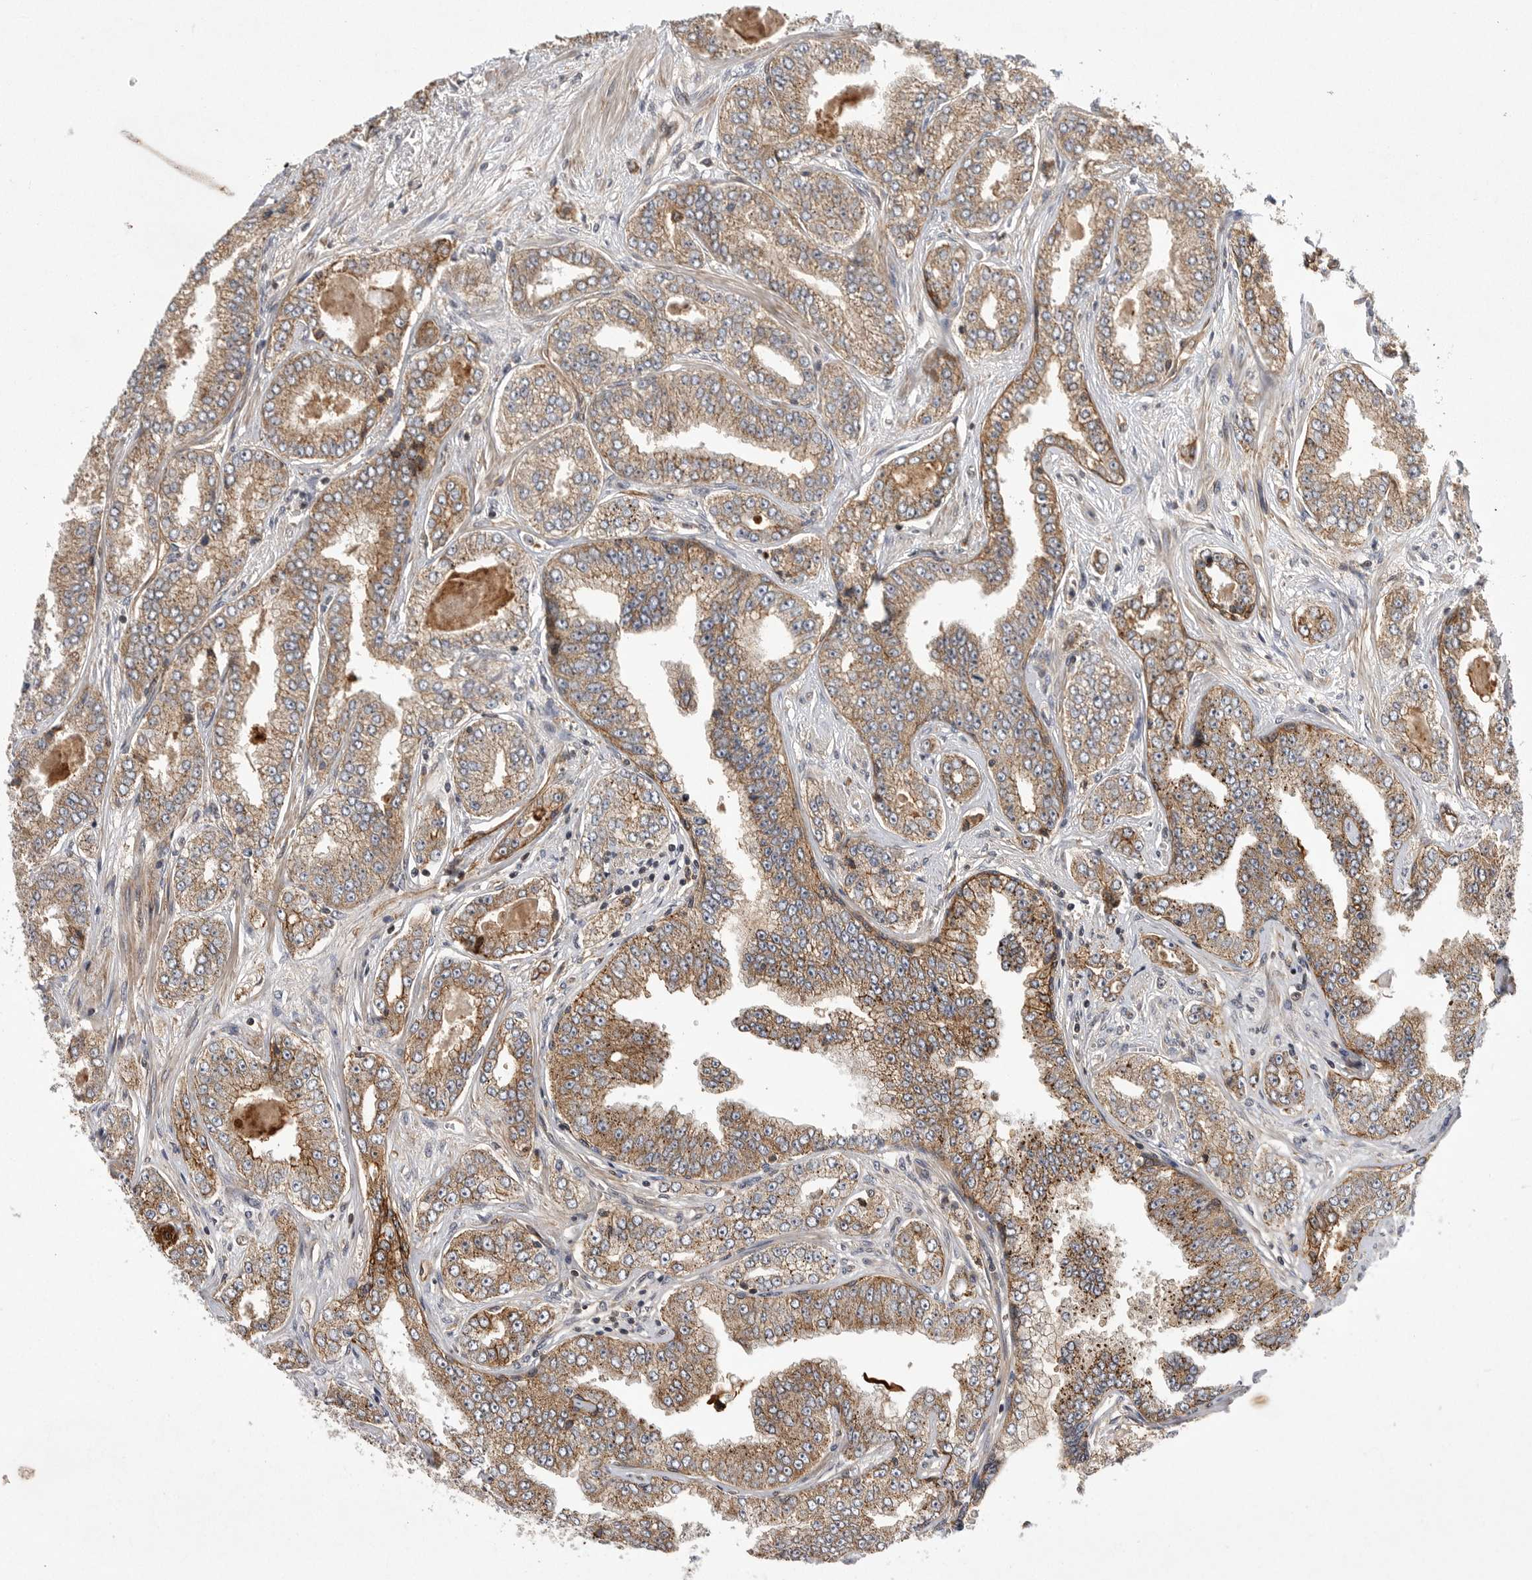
{"staining": {"intensity": "moderate", "quantity": ">75%", "location": "cytoplasmic/membranous"}, "tissue": "prostate cancer", "cell_type": "Tumor cells", "image_type": "cancer", "snomed": [{"axis": "morphology", "description": "Adenocarcinoma, High grade"}, {"axis": "topography", "description": "Prostate"}], "caption": "Protein expression analysis of human prostate adenocarcinoma (high-grade) reveals moderate cytoplasmic/membranous expression in about >75% of tumor cells.", "gene": "NECTIN1", "patient": {"sex": "male", "age": 71}}